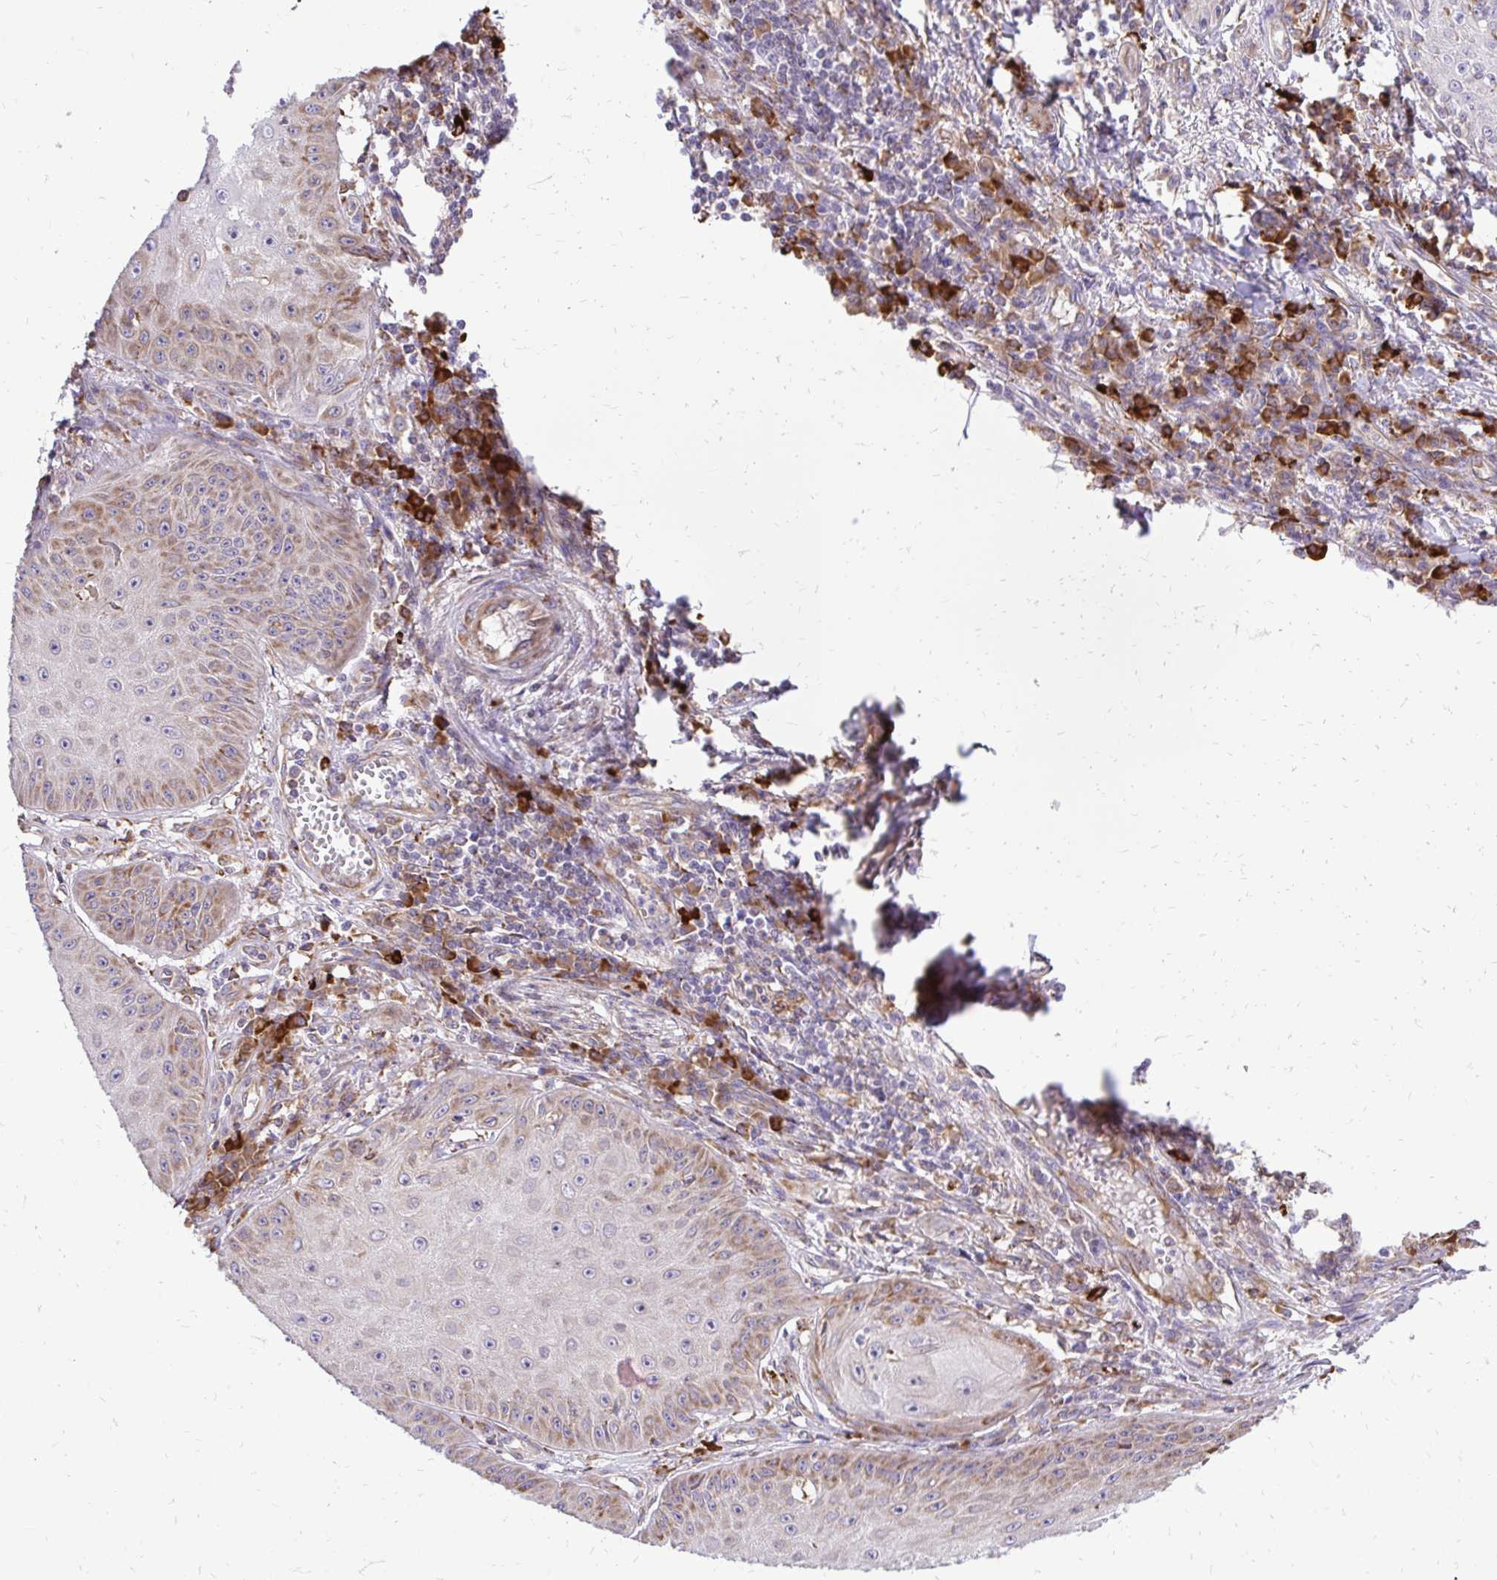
{"staining": {"intensity": "weak", "quantity": "25%-75%", "location": "cytoplasmic/membranous"}, "tissue": "skin cancer", "cell_type": "Tumor cells", "image_type": "cancer", "snomed": [{"axis": "morphology", "description": "Squamous cell carcinoma, NOS"}, {"axis": "topography", "description": "Skin"}], "caption": "A low amount of weak cytoplasmic/membranous expression is seen in about 25%-75% of tumor cells in skin cancer tissue. Ihc stains the protein in brown and the nuclei are stained blue.", "gene": "NAALAD2", "patient": {"sex": "male", "age": 70}}